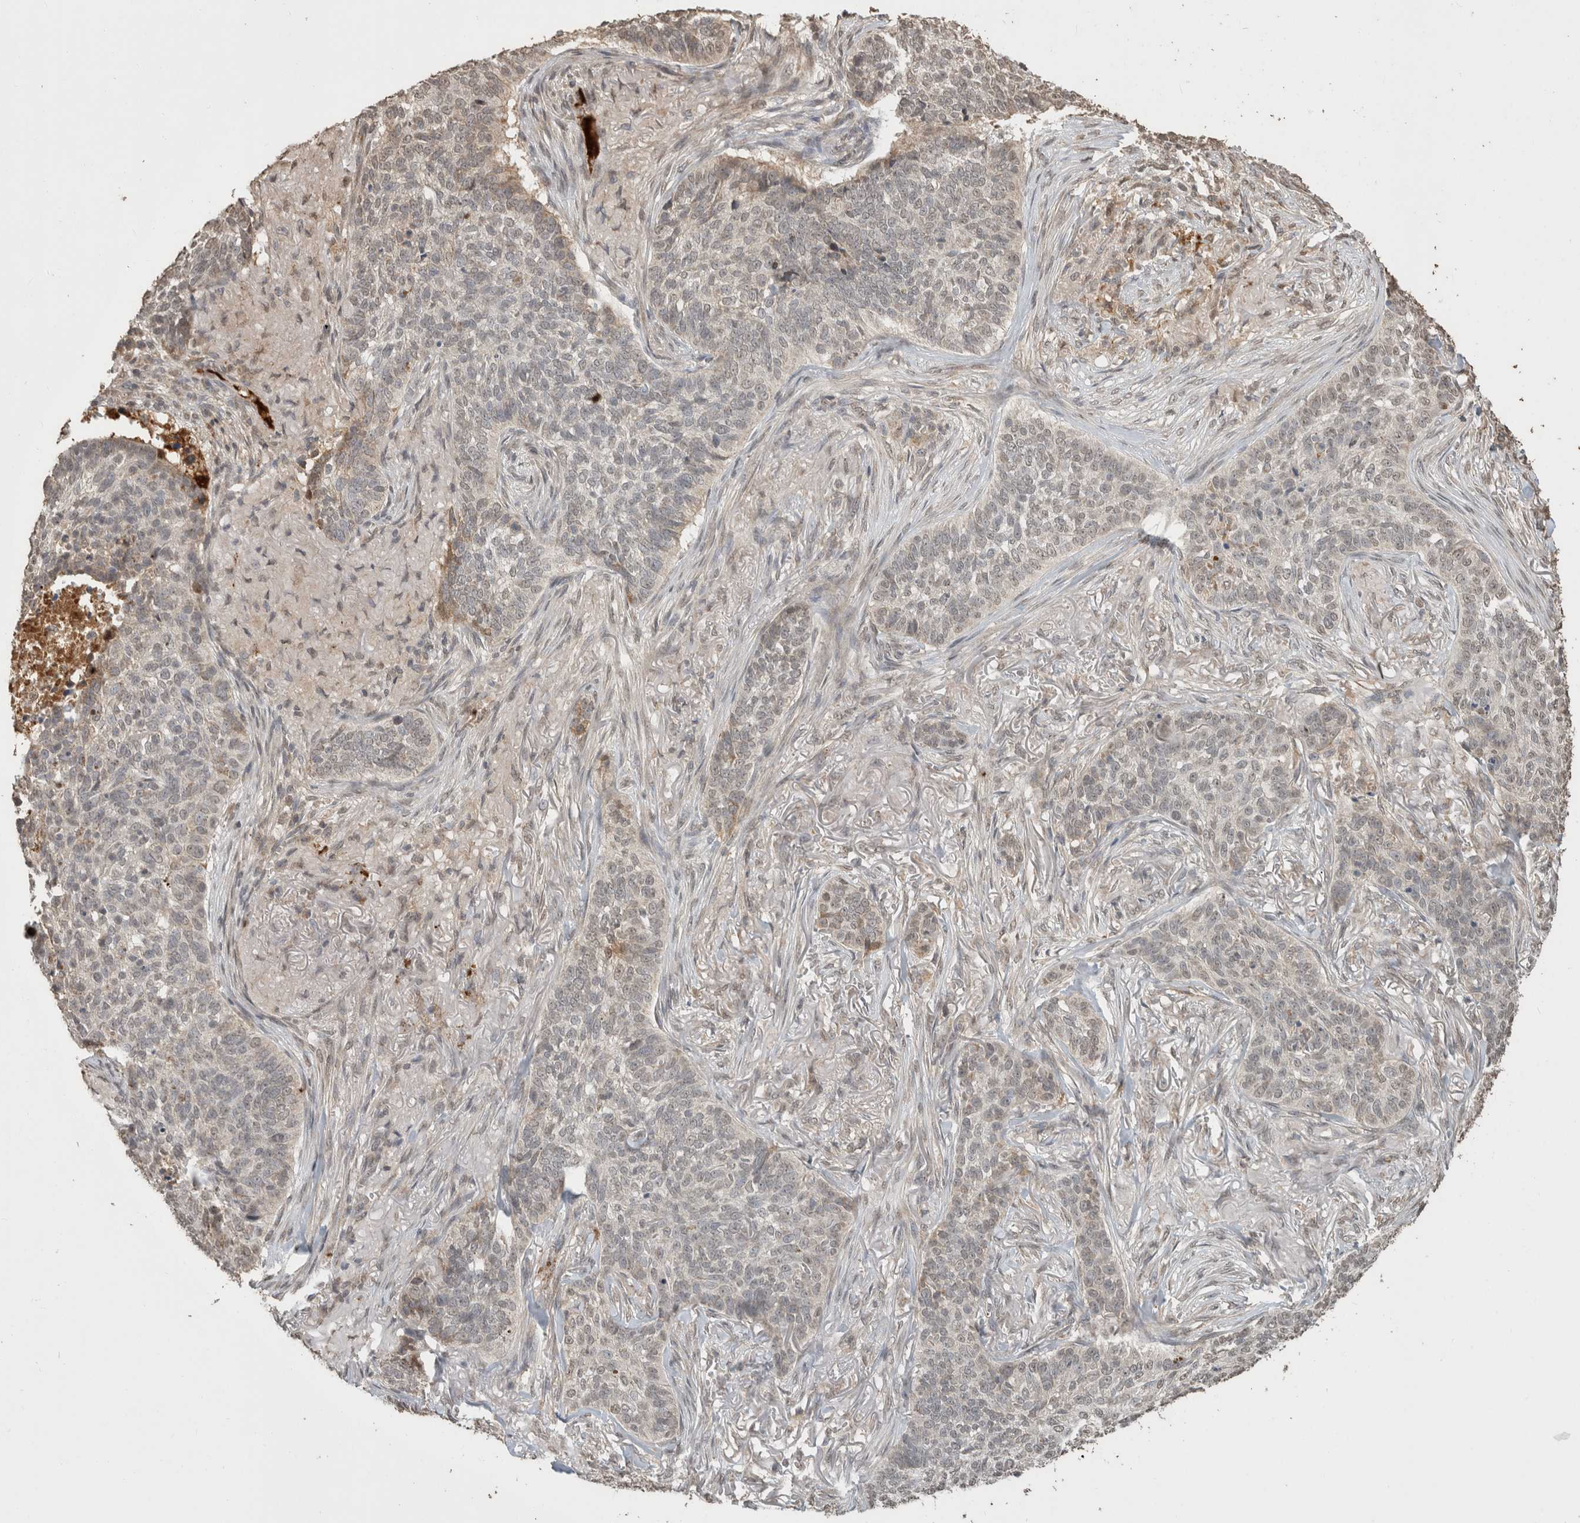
{"staining": {"intensity": "weak", "quantity": "<25%", "location": "cytoplasmic/membranous"}, "tissue": "skin cancer", "cell_type": "Tumor cells", "image_type": "cancer", "snomed": [{"axis": "morphology", "description": "Basal cell carcinoma"}, {"axis": "topography", "description": "Skin"}], "caption": "This is an immunohistochemistry photomicrograph of human basal cell carcinoma (skin). There is no staining in tumor cells.", "gene": "FAM3A", "patient": {"sex": "male", "age": 85}}